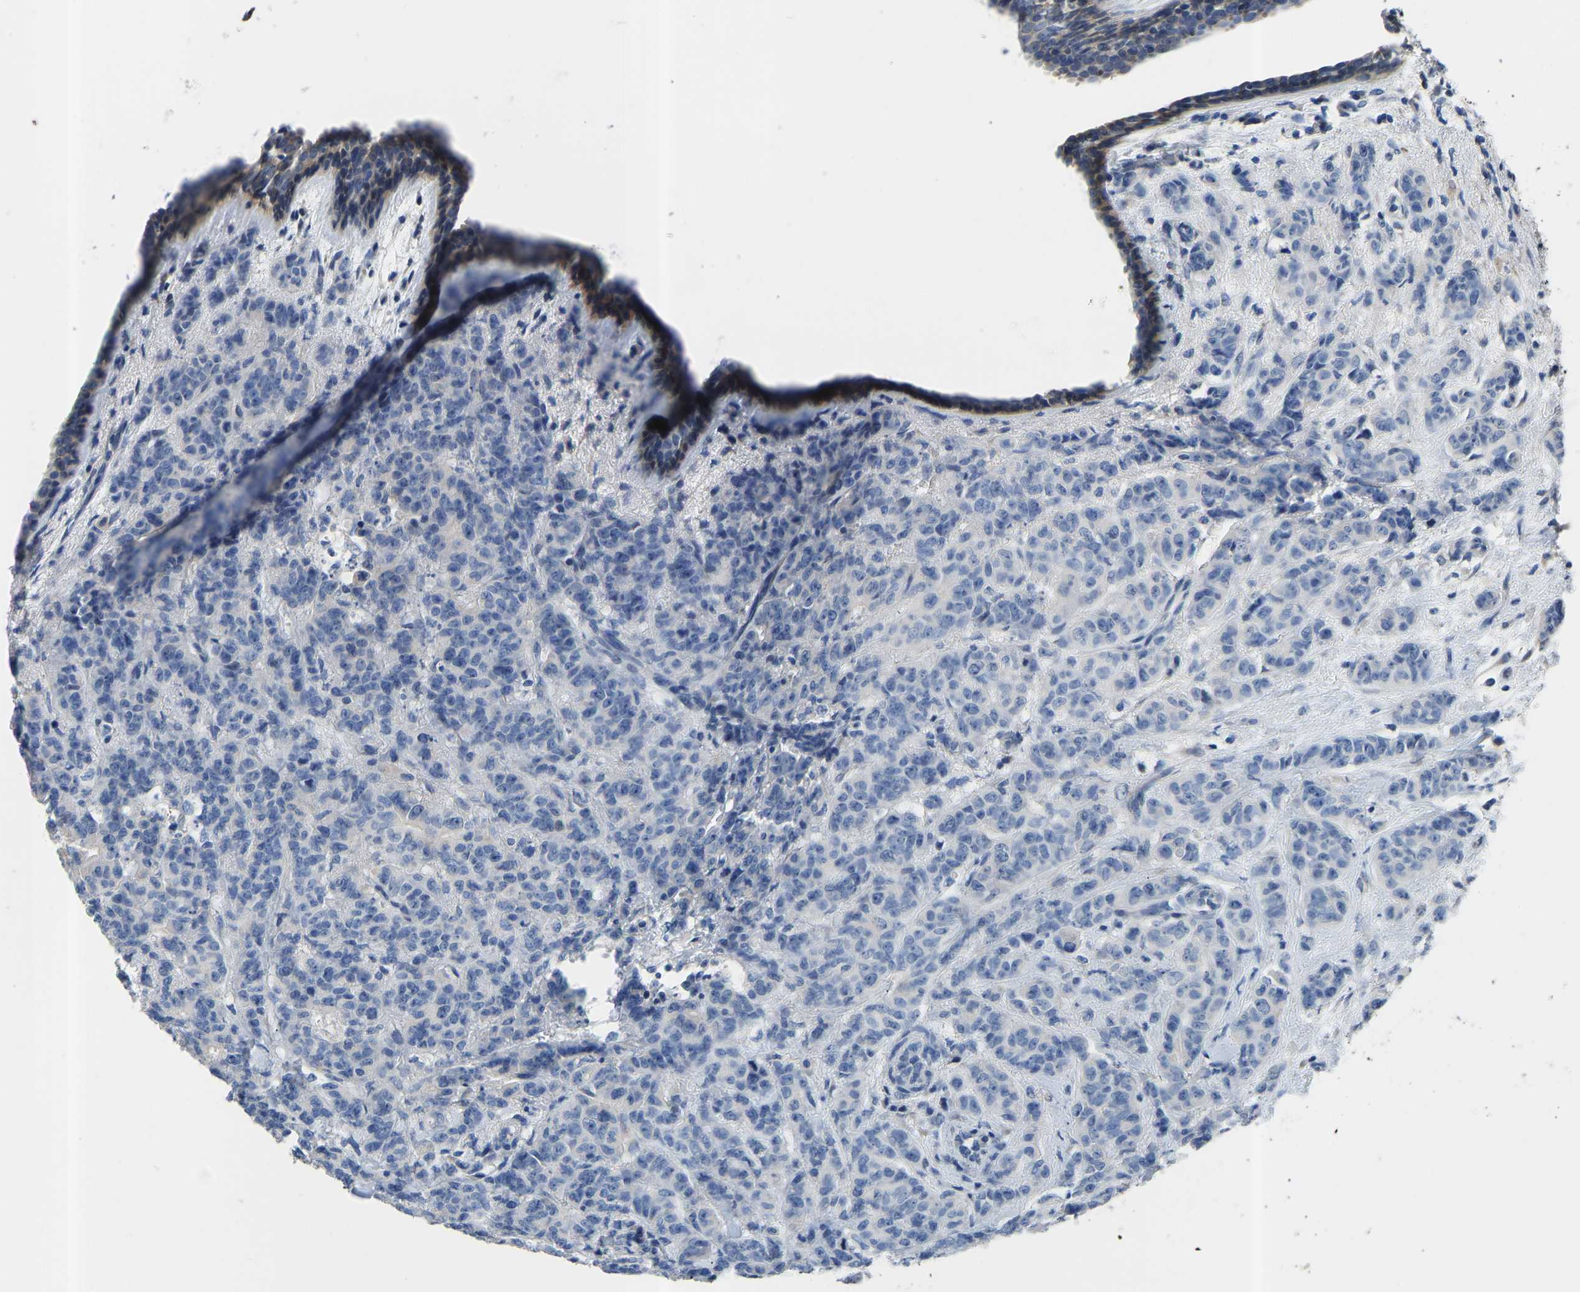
{"staining": {"intensity": "negative", "quantity": "none", "location": "none"}, "tissue": "breast cancer", "cell_type": "Tumor cells", "image_type": "cancer", "snomed": [{"axis": "morphology", "description": "Normal tissue, NOS"}, {"axis": "morphology", "description": "Duct carcinoma"}, {"axis": "topography", "description": "Breast"}], "caption": "Micrograph shows no protein expression in tumor cells of breast cancer (infiltrating ductal carcinoma) tissue.", "gene": "RBP1", "patient": {"sex": "female", "age": 40}}